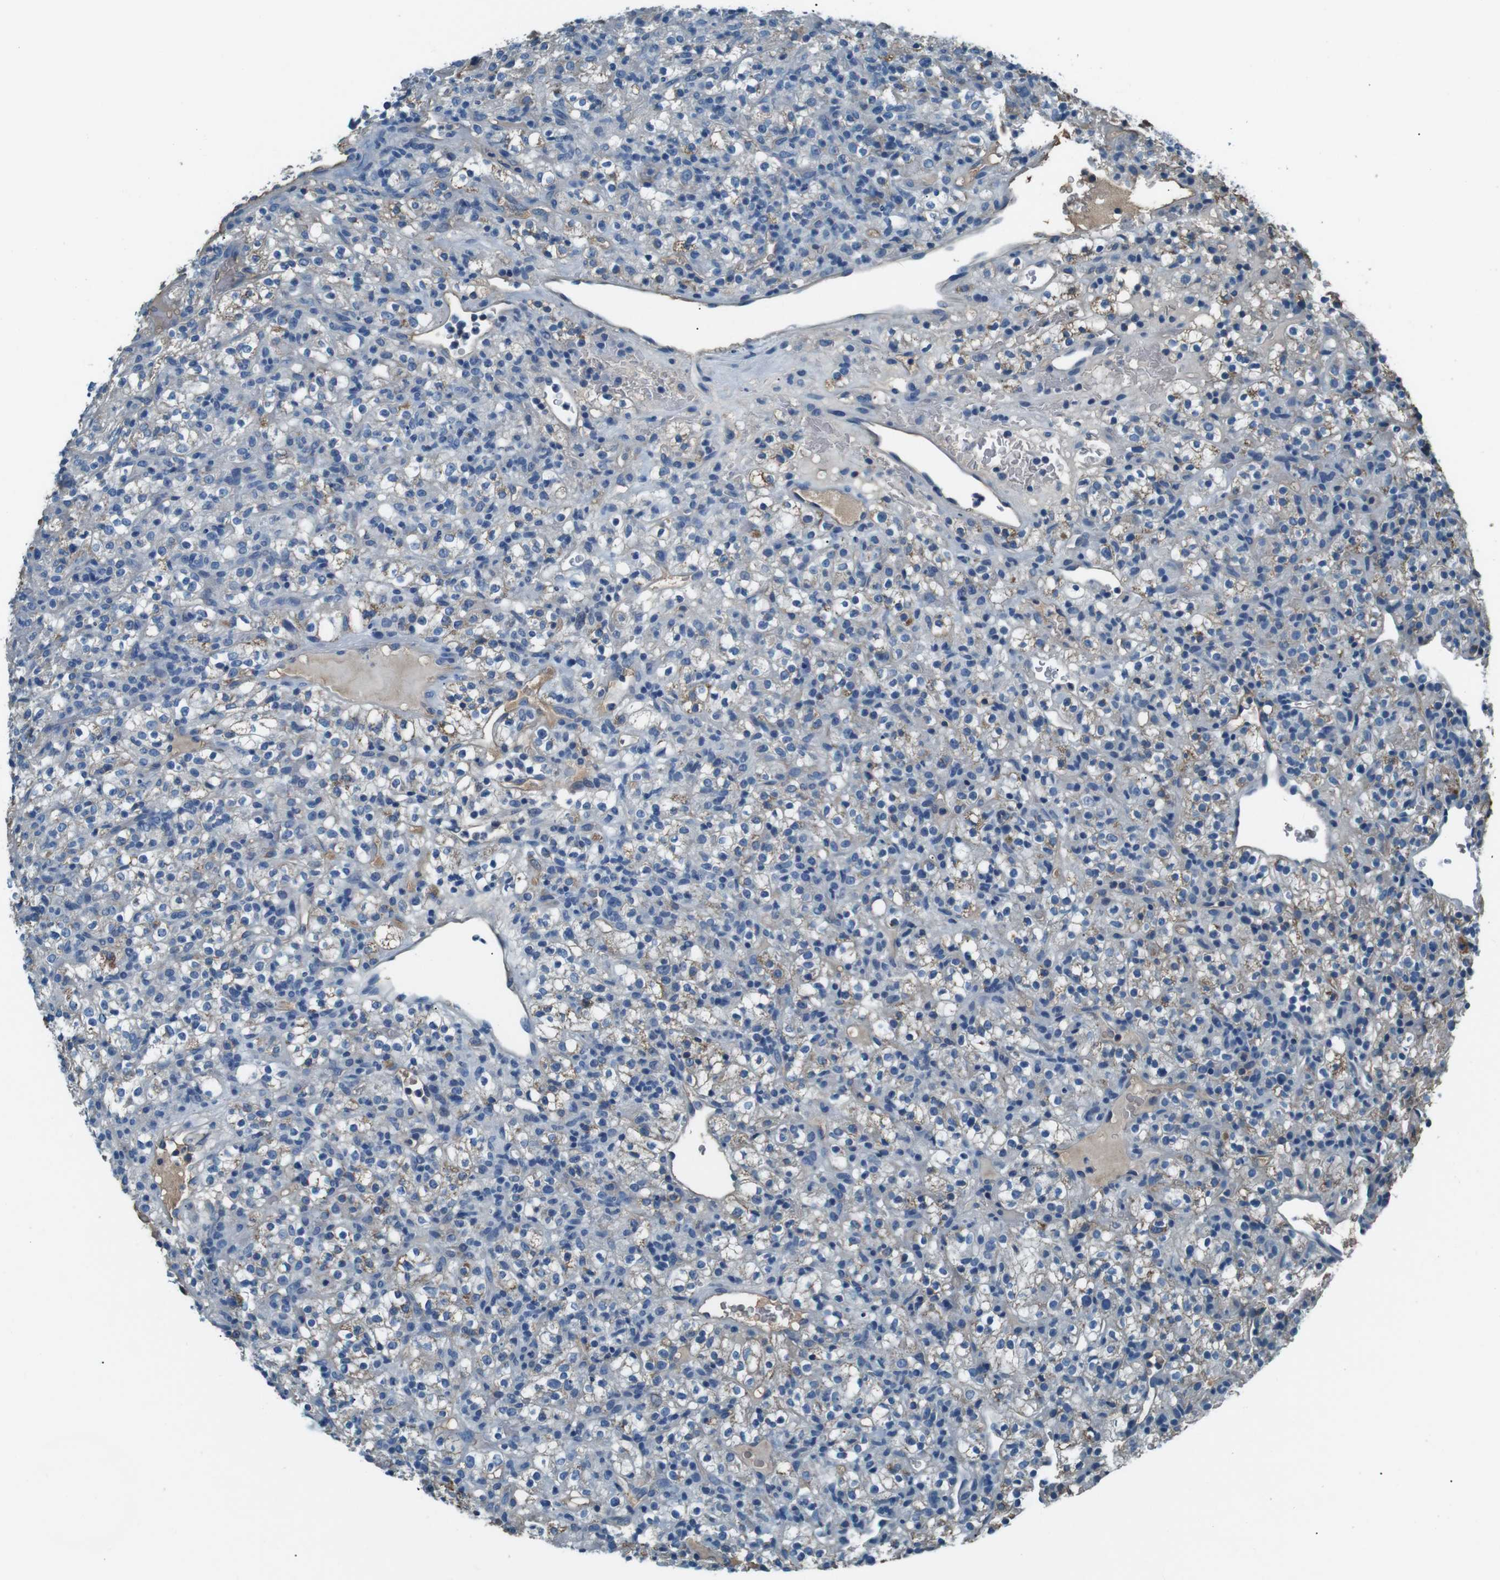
{"staining": {"intensity": "moderate", "quantity": "25%-75%", "location": "cytoplasmic/membranous"}, "tissue": "renal cancer", "cell_type": "Tumor cells", "image_type": "cancer", "snomed": [{"axis": "morphology", "description": "Normal tissue, NOS"}, {"axis": "morphology", "description": "Adenocarcinoma, NOS"}, {"axis": "topography", "description": "Kidney"}], "caption": "Immunohistochemical staining of human adenocarcinoma (renal) demonstrates medium levels of moderate cytoplasmic/membranous positivity in about 25%-75% of tumor cells.", "gene": "LEP", "patient": {"sex": "female", "age": 72}}